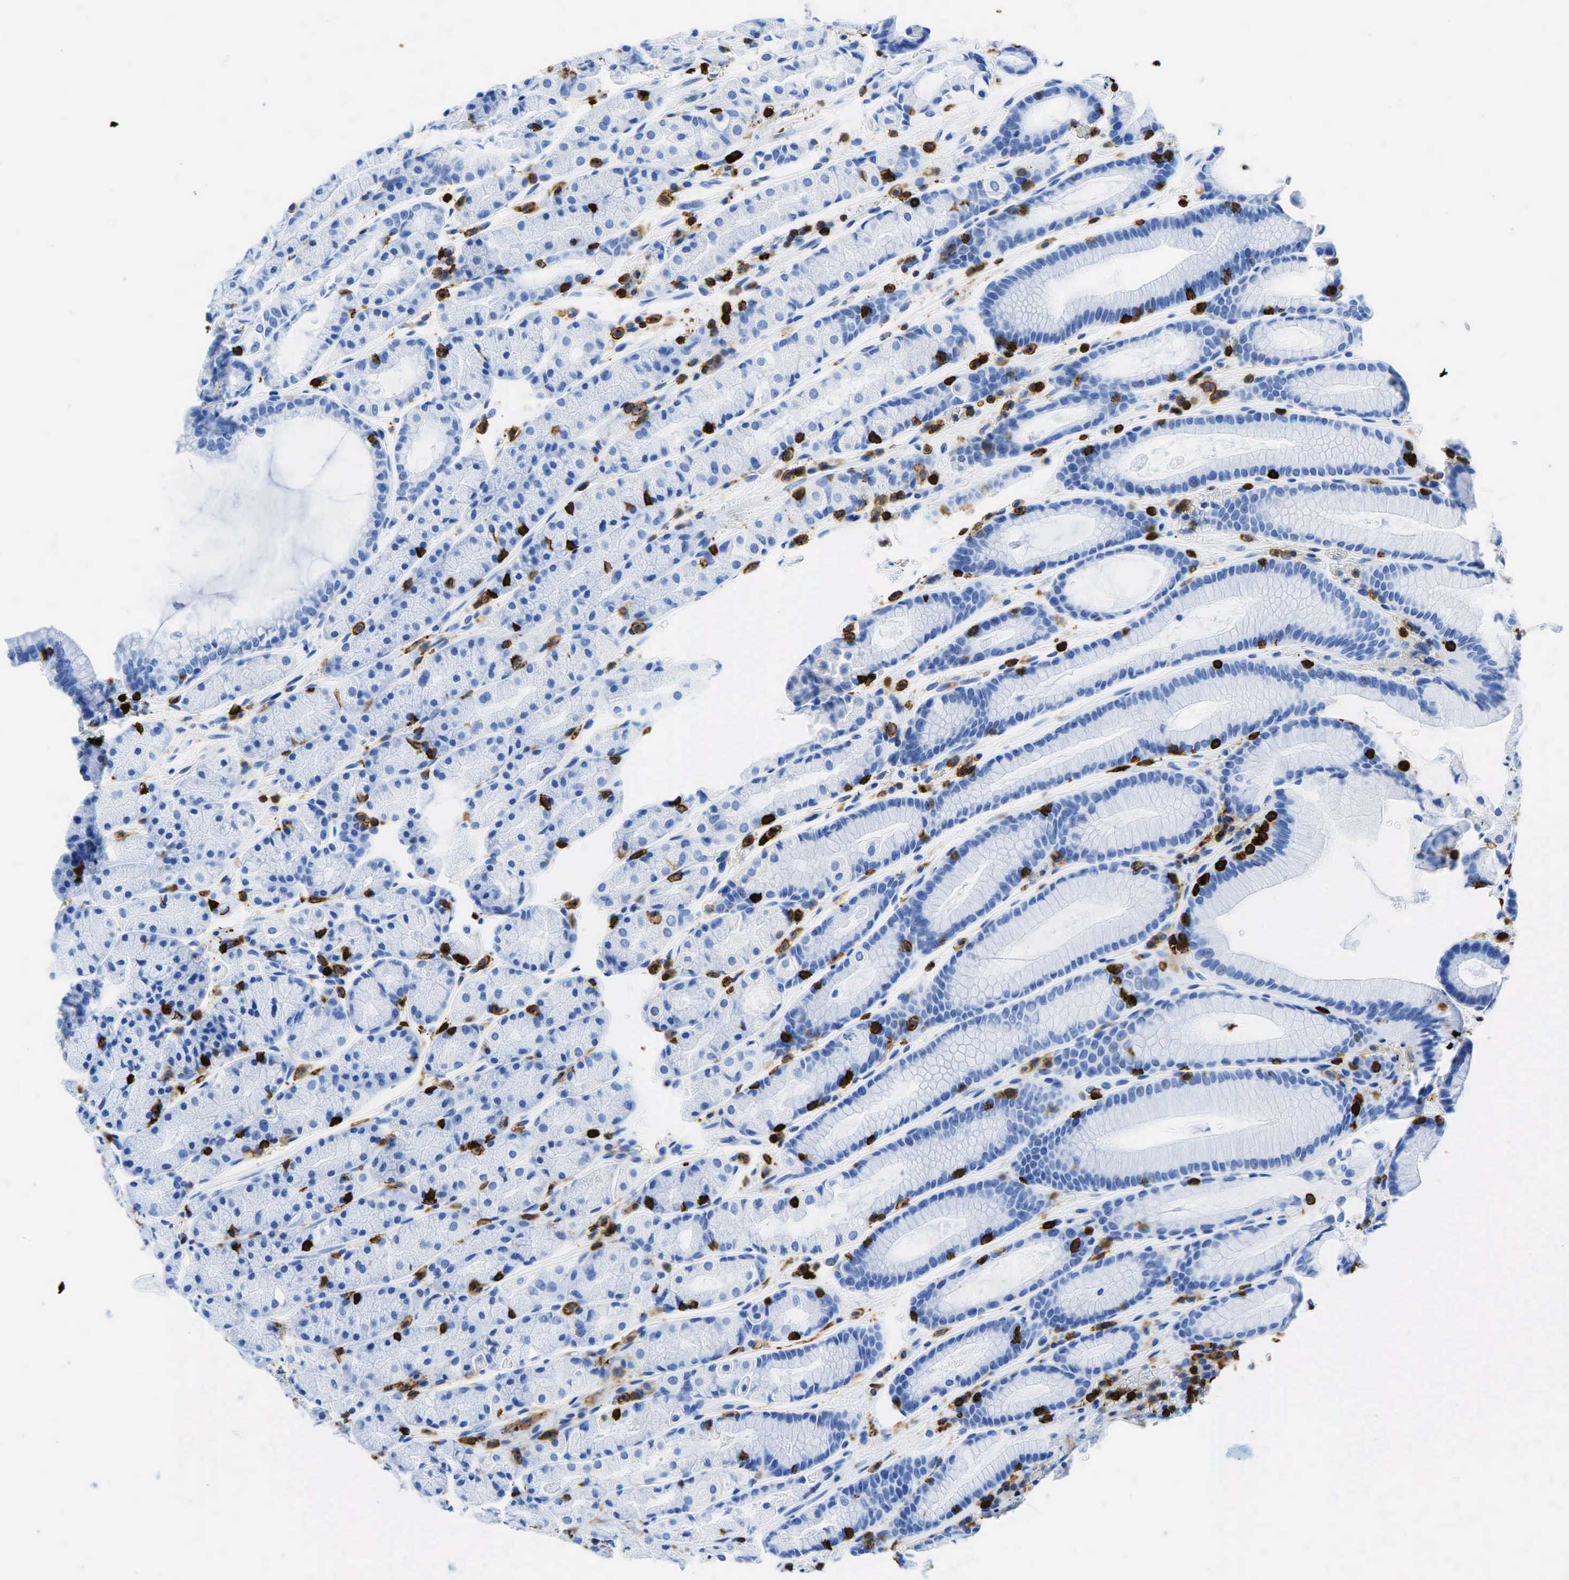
{"staining": {"intensity": "negative", "quantity": "none", "location": "none"}, "tissue": "stomach", "cell_type": "Glandular cells", "image_type": "normal", "snomed": [{"axis": "morphology", "description": "Normal tissue, NOS"}, {"axis": "topography", "description": "Stomach, upper"}], "caption": "Immunohistochemistry (IHC) histopathology image of normal stomach stained for a protein (brown), which demonstrates no staining in glandular cells. (DAB IHC with hematoxylin counter stain).", "gene": "PTPRC", "patient": {"sex": "male", "age": 72}}